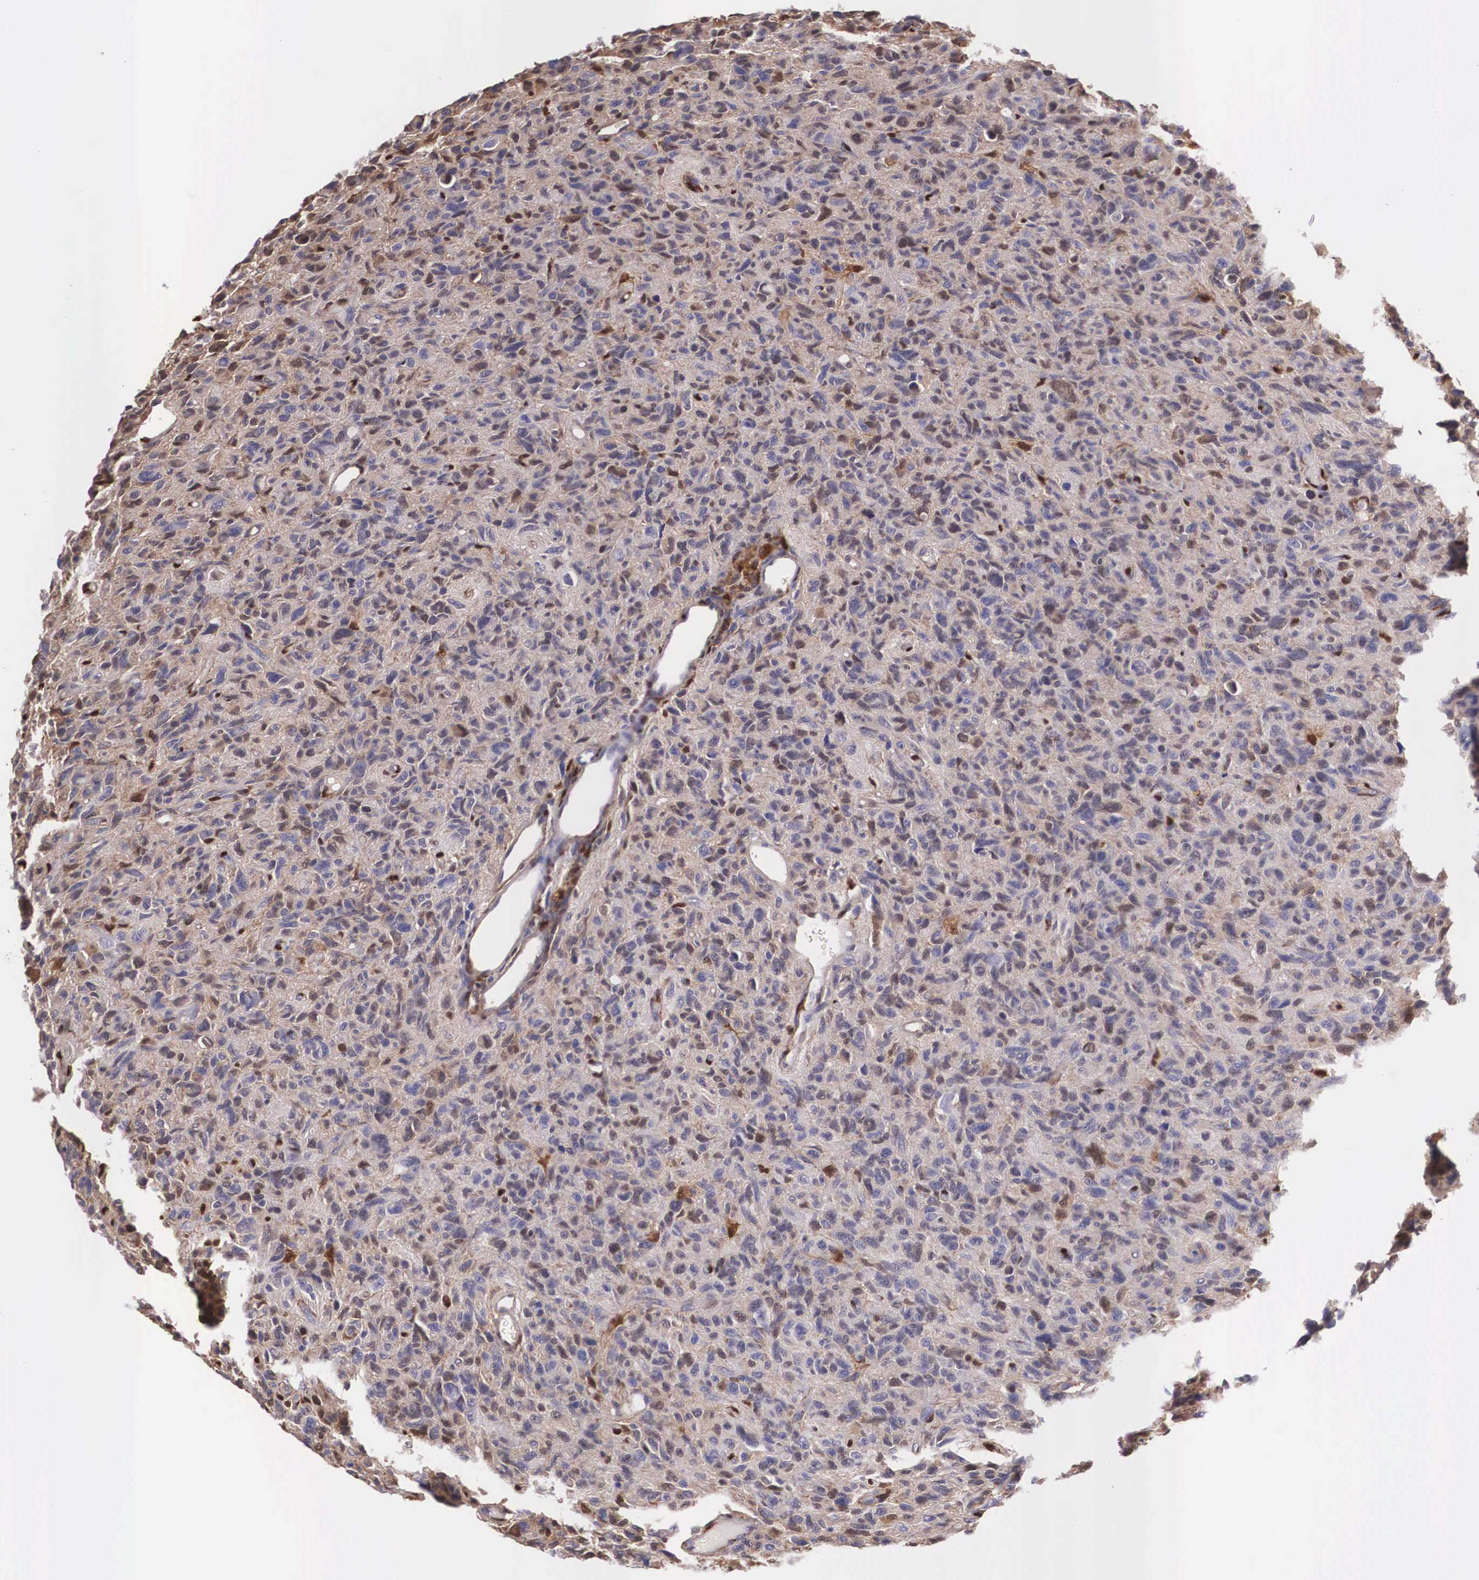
{"staining": {"intensity": "weak", "quantity": "<25%", "location": "nuclear"}, "tissue": "glioma", "cell_type": "Tumor cells", "image_type": "cancer", "snomed": [{"axis": "morphology", "description": "Glioma, malignant, High grade"}, {"axis": "topography", "description": "Brain"}], "caption": "Tumor cells are negative for protein expression in human high-grade glioma (malignant).", "gene": "LGALS1", "patient": {"sex": "female", "age": 60}}